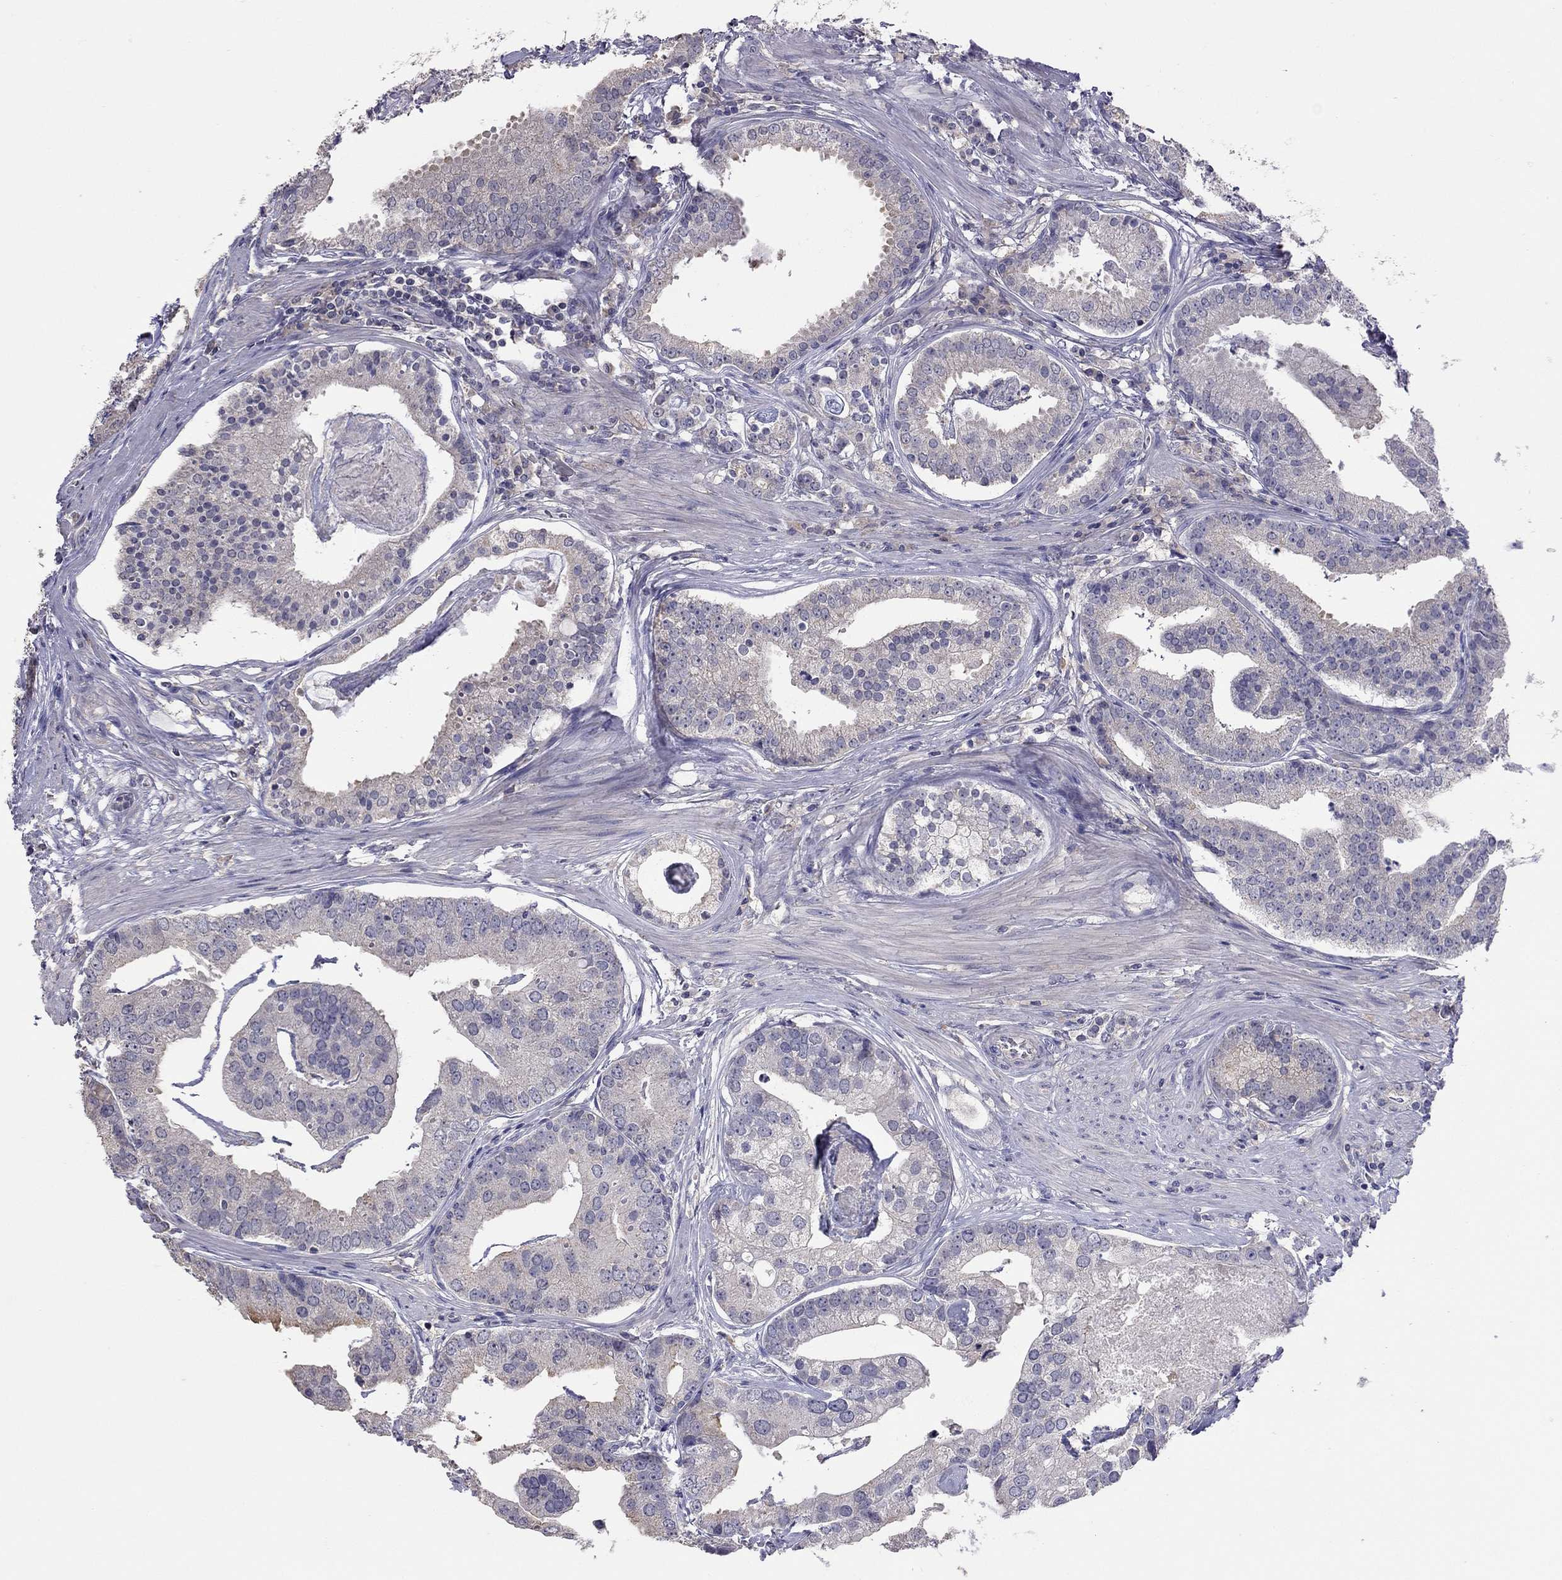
{"staining": {"intensity": "negative", "quantity": "none", "location": "none"}, "tissue": "prostate cancer", "cell_type": "Tumor cells", "image_type": "cancer", "snomed": [{"axis": "morphology", "description": "Adenocarcinoma, NOS"}, {"axis": "topography", "description": "Prostate and seminal vesicle, NOS"}, {"axis": "topography", "description": "Prostate"}], "caption": "Adenocarcinoma (prostate) was stained to show a protein in brown. There is no significant expression in tumor cells.", "gene": "RTP5", "patient": {"sex": "male", "age": 44}}